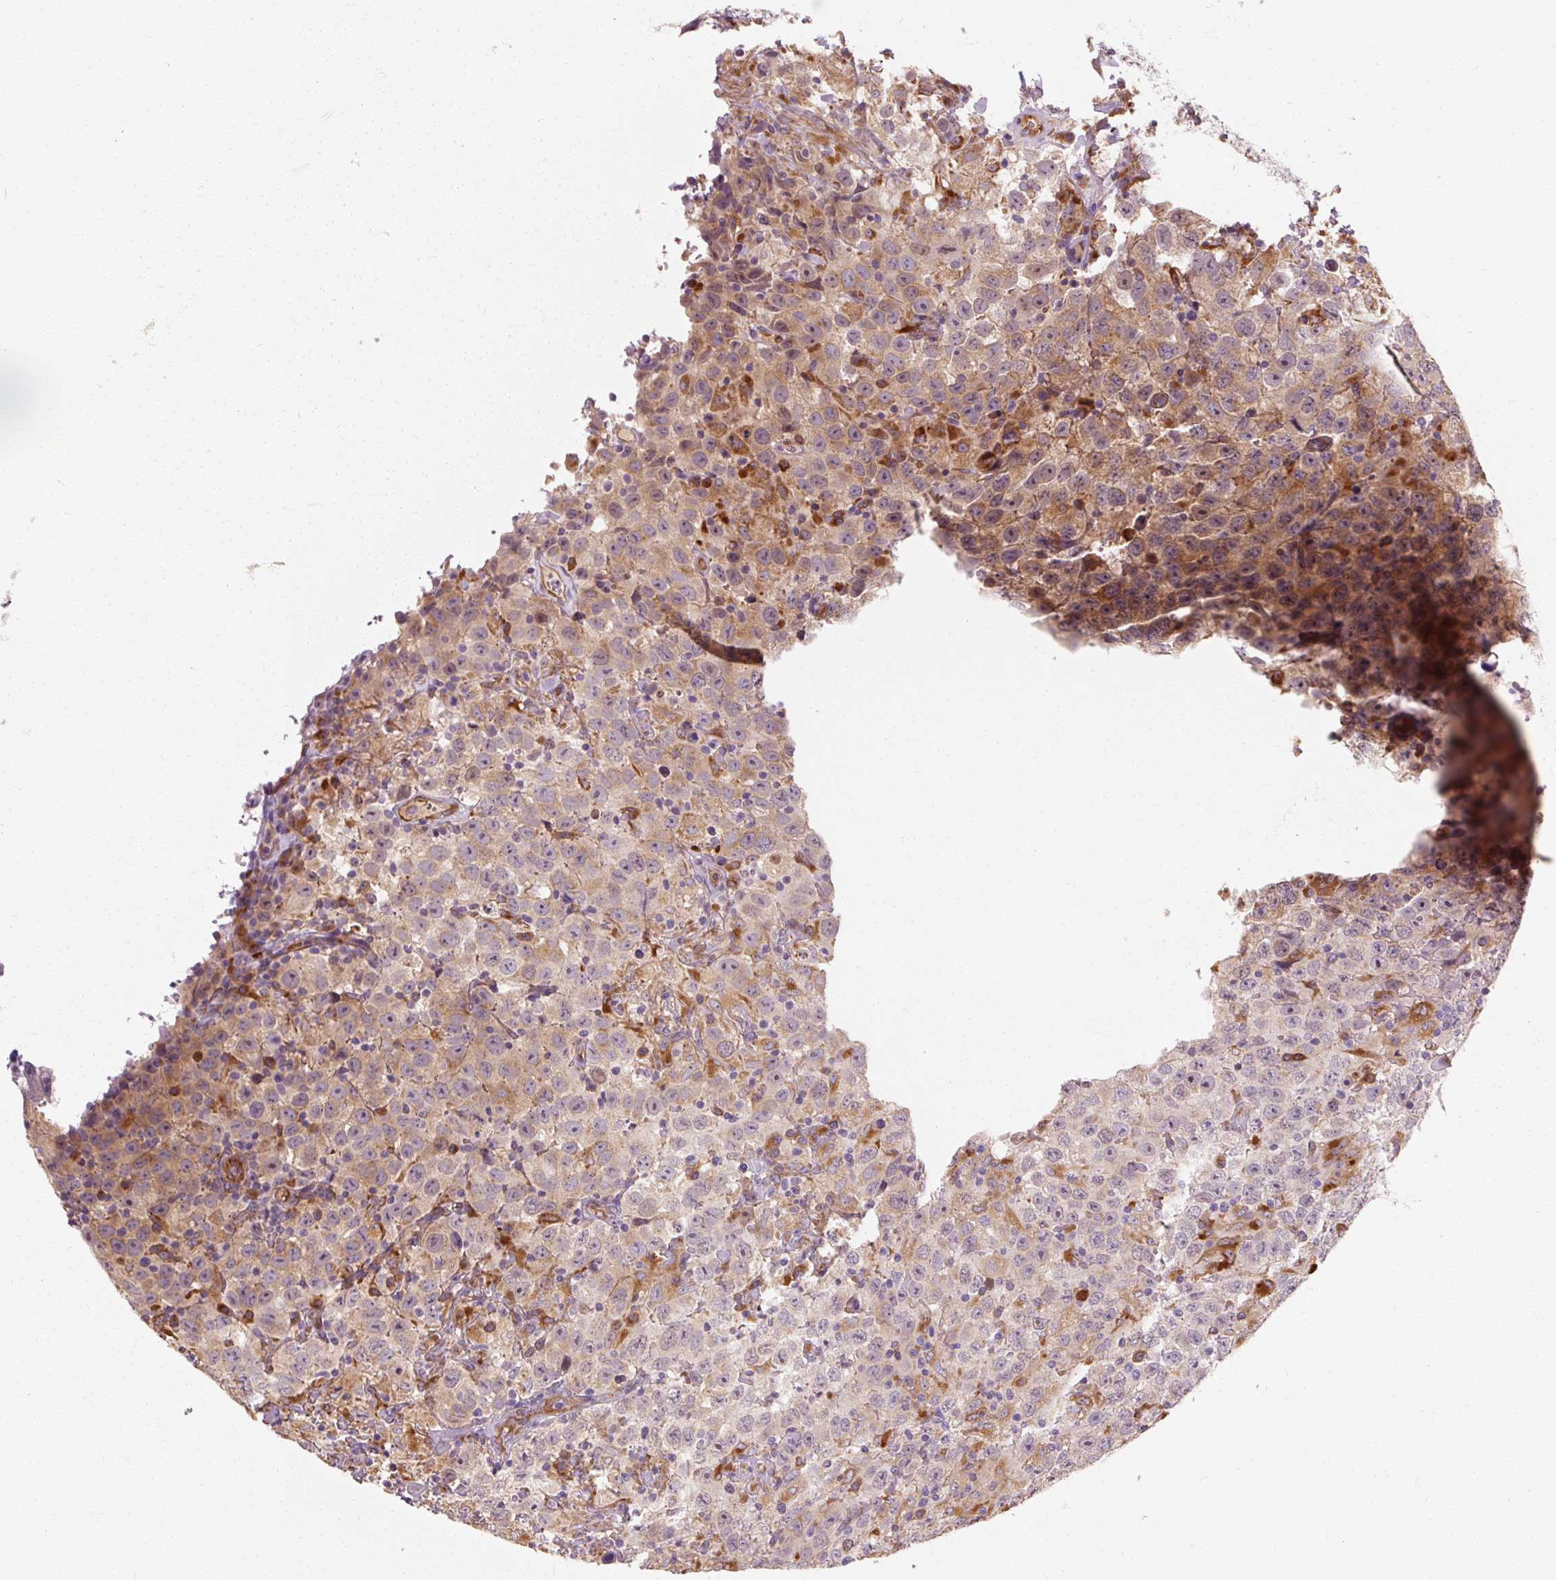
{"staining": {"intensity": "weak", "quantity": "25%-75%", "location": "cytoplasmic/membranous"}, "tissue": "testis cancer", "cell_type": "Tumor cells", "image_type": "cancer", "snomed": [{"axis": "morphology", "description": "Seminoma, NOS"}, {"axis": "topography", "description": "Testis"}], "caption": "Tumor cells exhibit low levels of weak cytoplasmic/membranous staining in approximately 25%-75% of cells in testis seminoma. Nuclei are stained in blue.", "gene": "TBC1D4", "patient": {"sex": "male", "age": 41}}